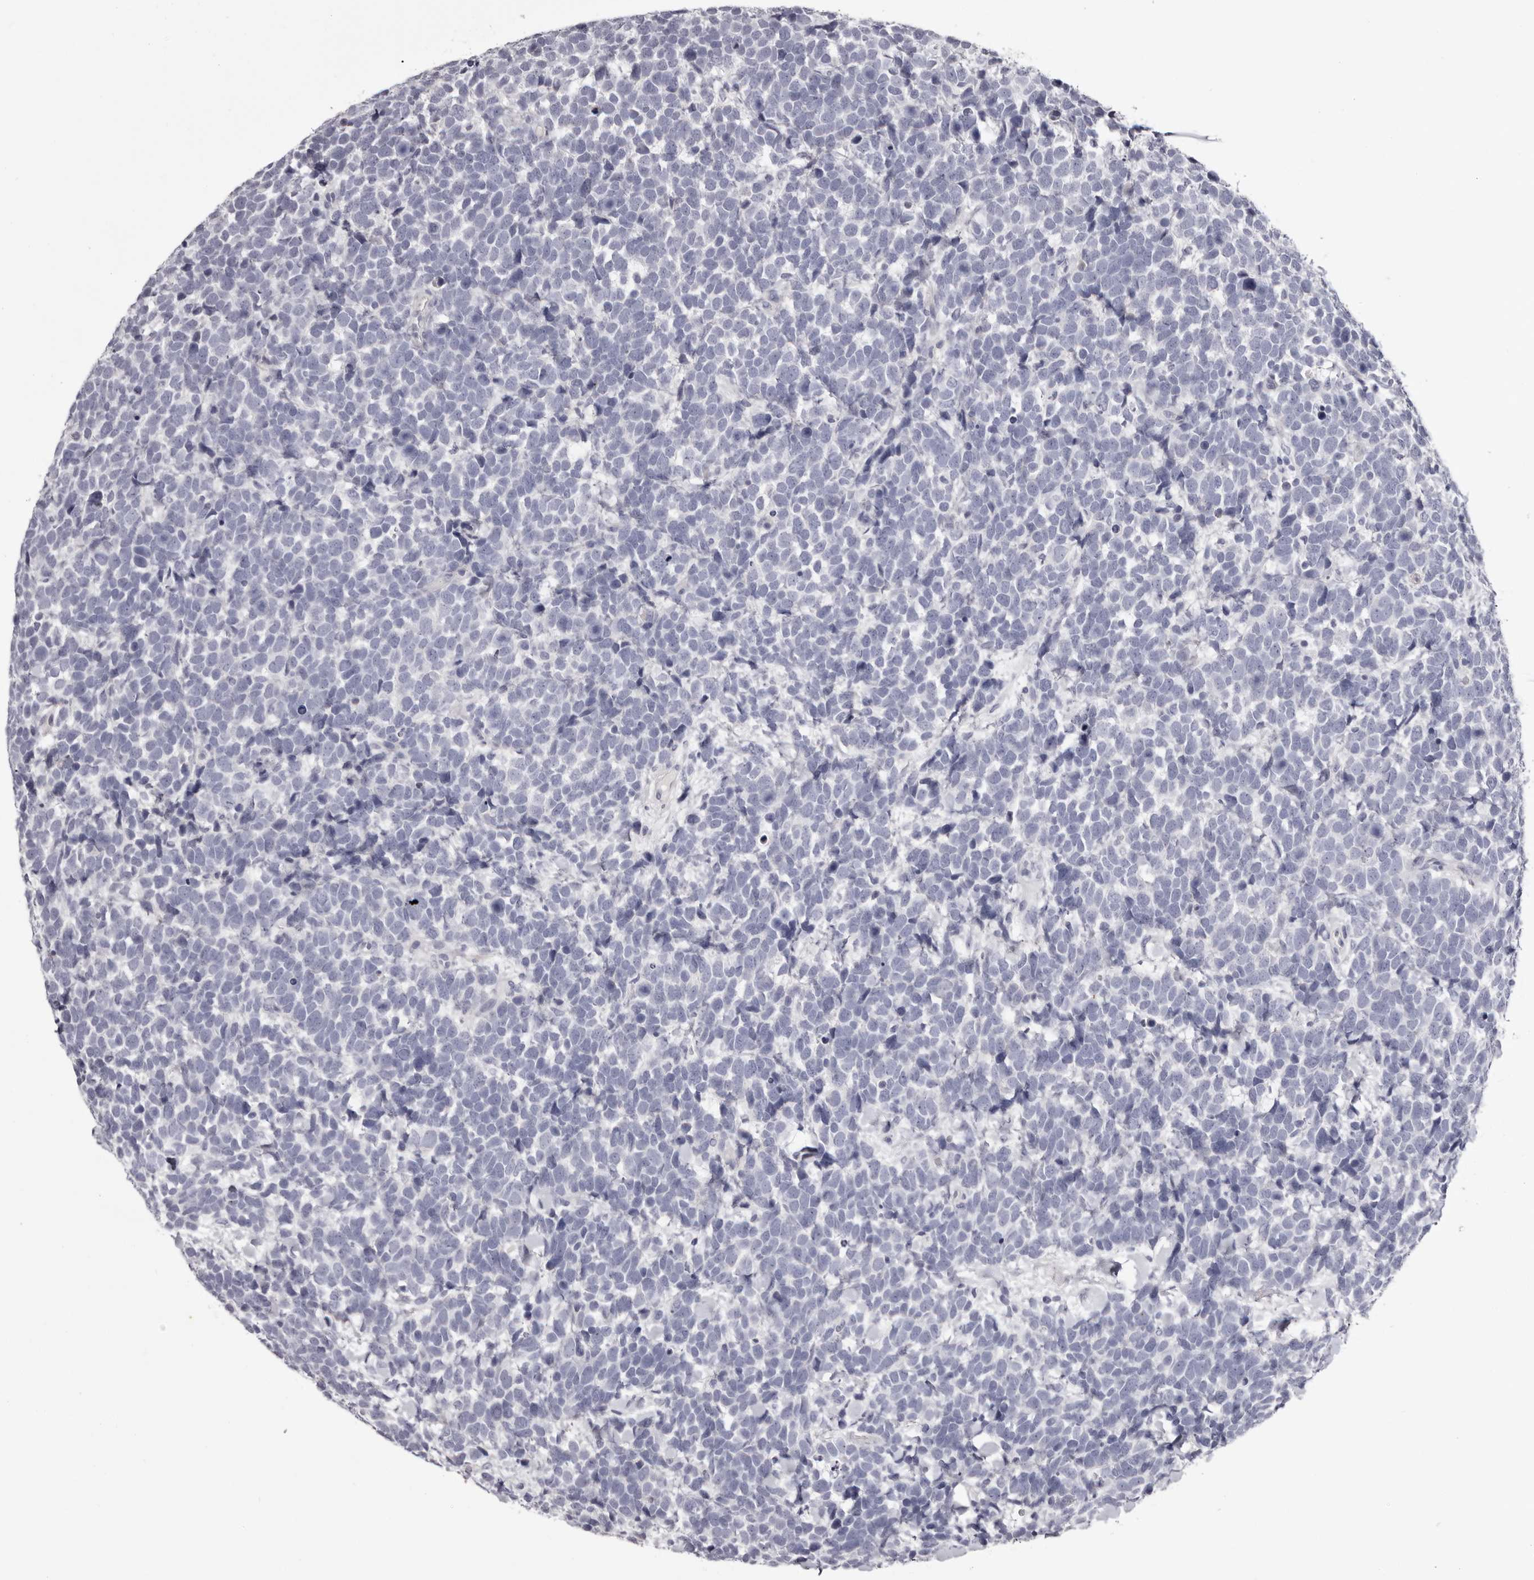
{"staining": {"intensity": "negative", "quantity": "none", "location": "none"}, "tissue": "urothelial cancer", "cell_type": "Tumor cells", "image_type": "cancer", "snomed": [{"axis": "morphology", "description": "Urothelial carcinoma, High grade"}, {"axis": "topography", "description": "Urinary bladder"}], "caption": "Immunohistochemistry (IHC) of human urothelial cancer reveals no staining in tumor cells.", "gene": "CA6", "patient": {"sex": "female", "age": 82}}